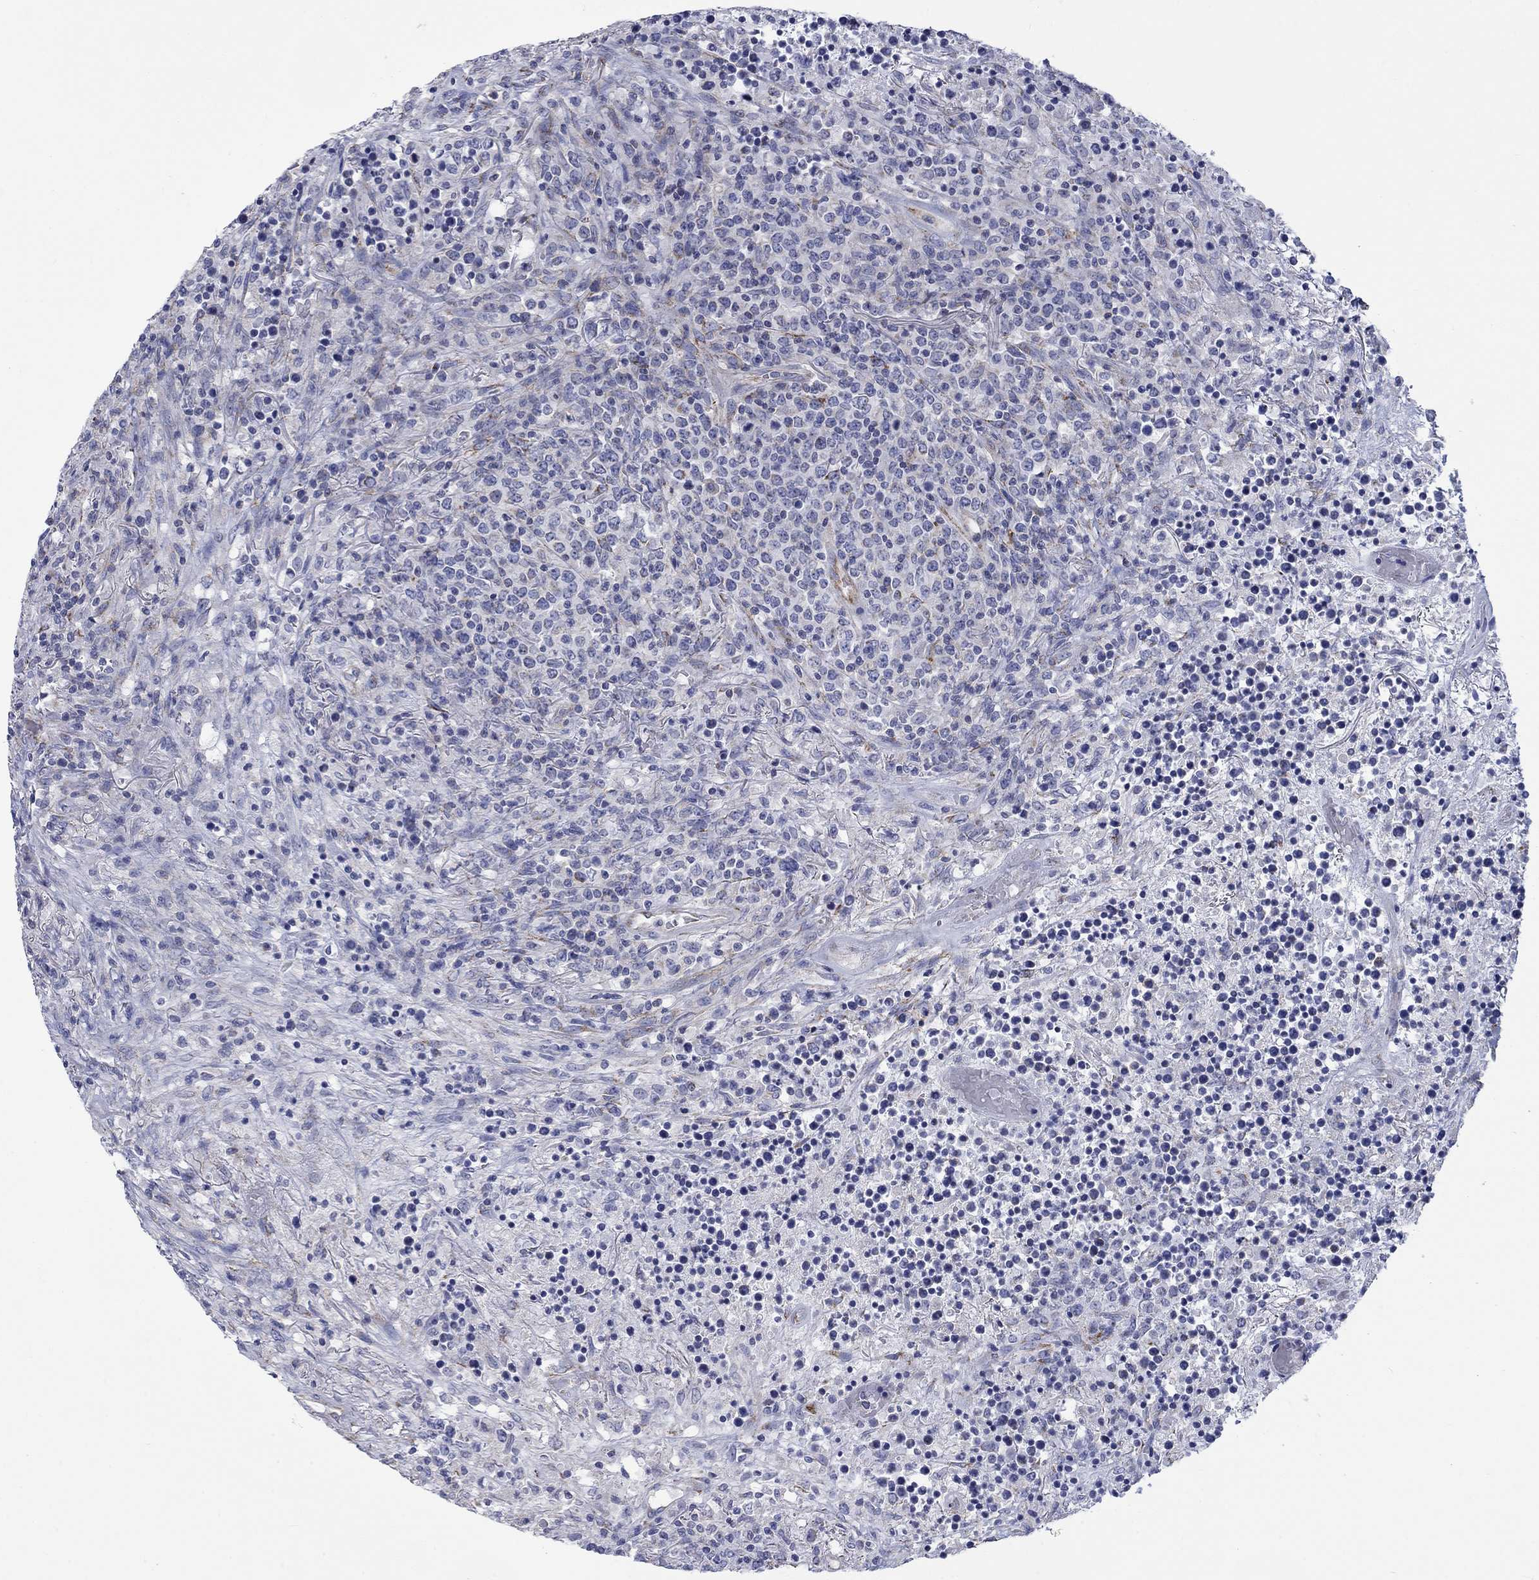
{"staining": {"intensity": "negative", "quantity": "none", "location": "none"}, "tissue": "lymphoma", "cell_type": "Tumor cells", "image_type": "cancer", "snomed": [{"axis": "morphology", "description": "Malignant lymphoma, non-Hodgkin's type, High grade"}, {"axis": "topography", "description": "Lung"}], "caption": "Tumor cells are negative for brown protein staining in lymphoma.", "gene": "CISD1", "patient": {"sex": "male", "age": 79}}